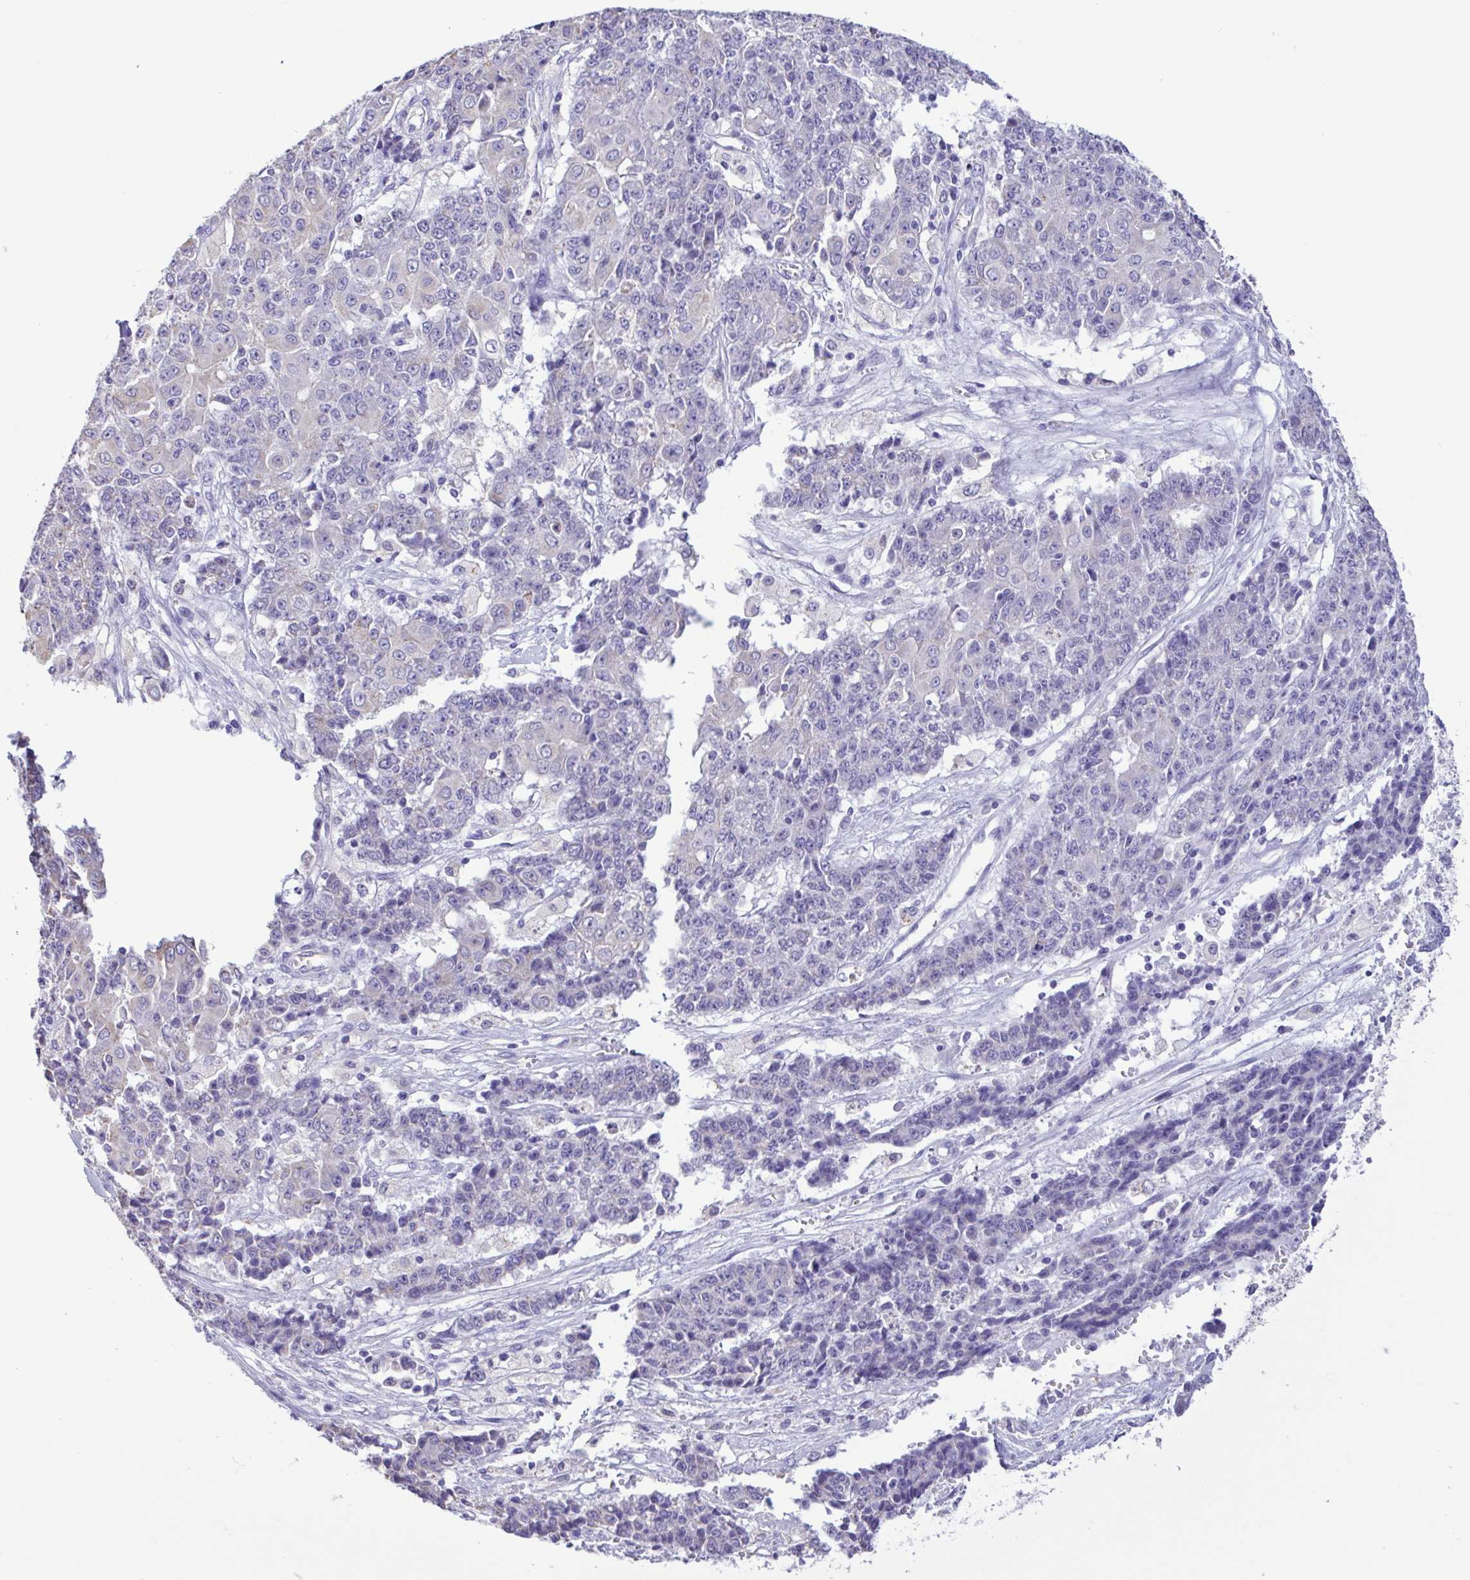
{"staining": {"intensity": "negative", "quantity": "none", "location": "none"}, "tissue": "ovarian cancer", "cell_type": "Tumor cells", "image_type": "cancer", "snomed": [{"axis": "morphology", "description": "Carcinoma, endometroid"}, {"axis": "topography", "description": "Ovary"}], "caption": "This is a micrograph of IHC staining of endometroid carcinoma (ovarian), which shows no positivity in tumor cells.", "gene": "CBY2", "patient": {"sex": "female", "age": 42}}